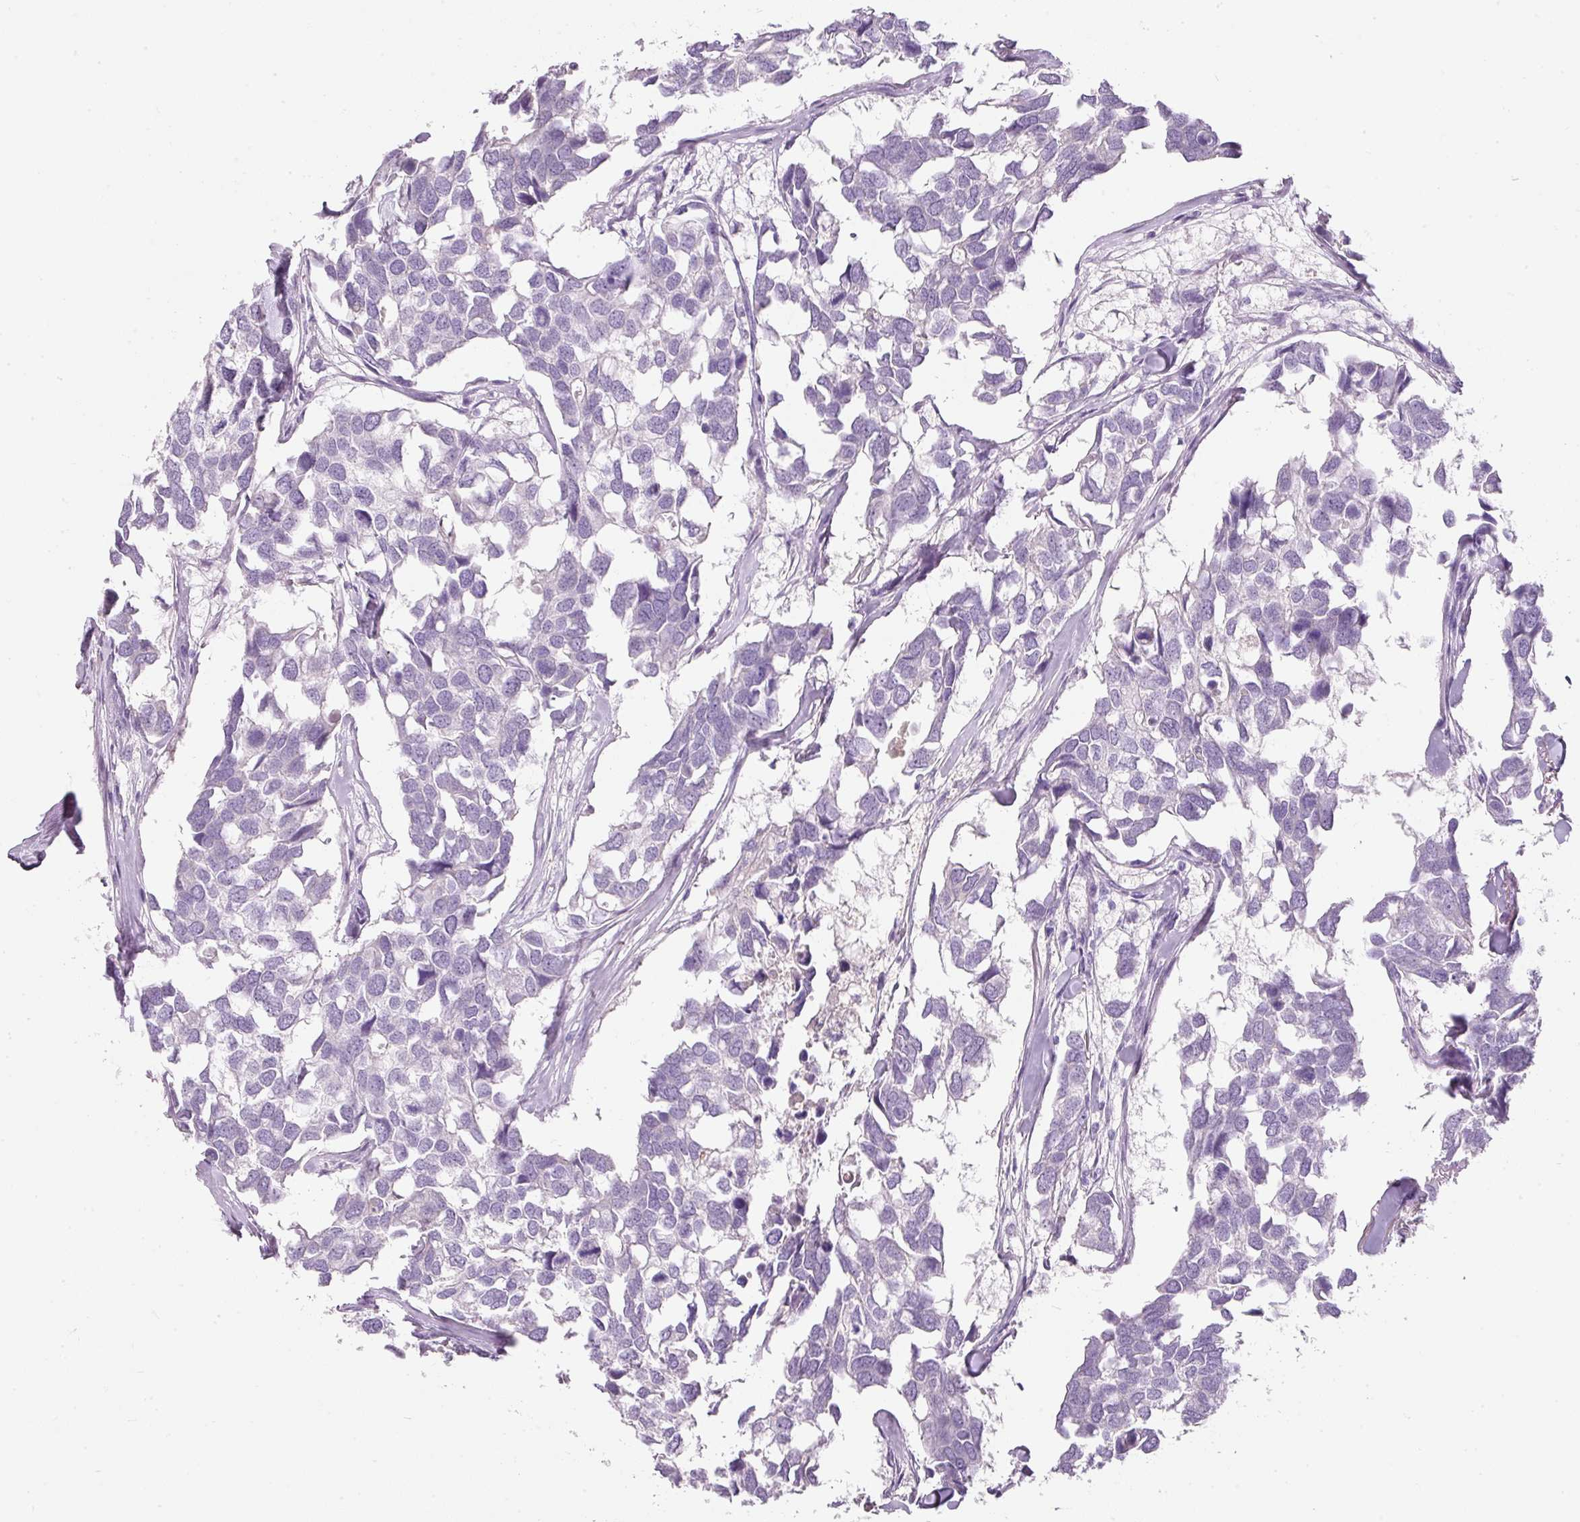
{"staining": {"intensity": "negative", "quantity": "none", "location": "none"}, "tissue": "breast cancer", "cell_type": "Tumor cells", "image_type": "cancer", "snomed": [{"axis": "morphology", "description": "Duct carcinoma"}, {"axis": "topography", "description": "Breast"}], "caption": "The image exhibits no significant staining in tumor cells of infiltrating ductal carcinoma (breast).", "gene": "DNM1", "patient": {"sex": "female", "age": 83}}